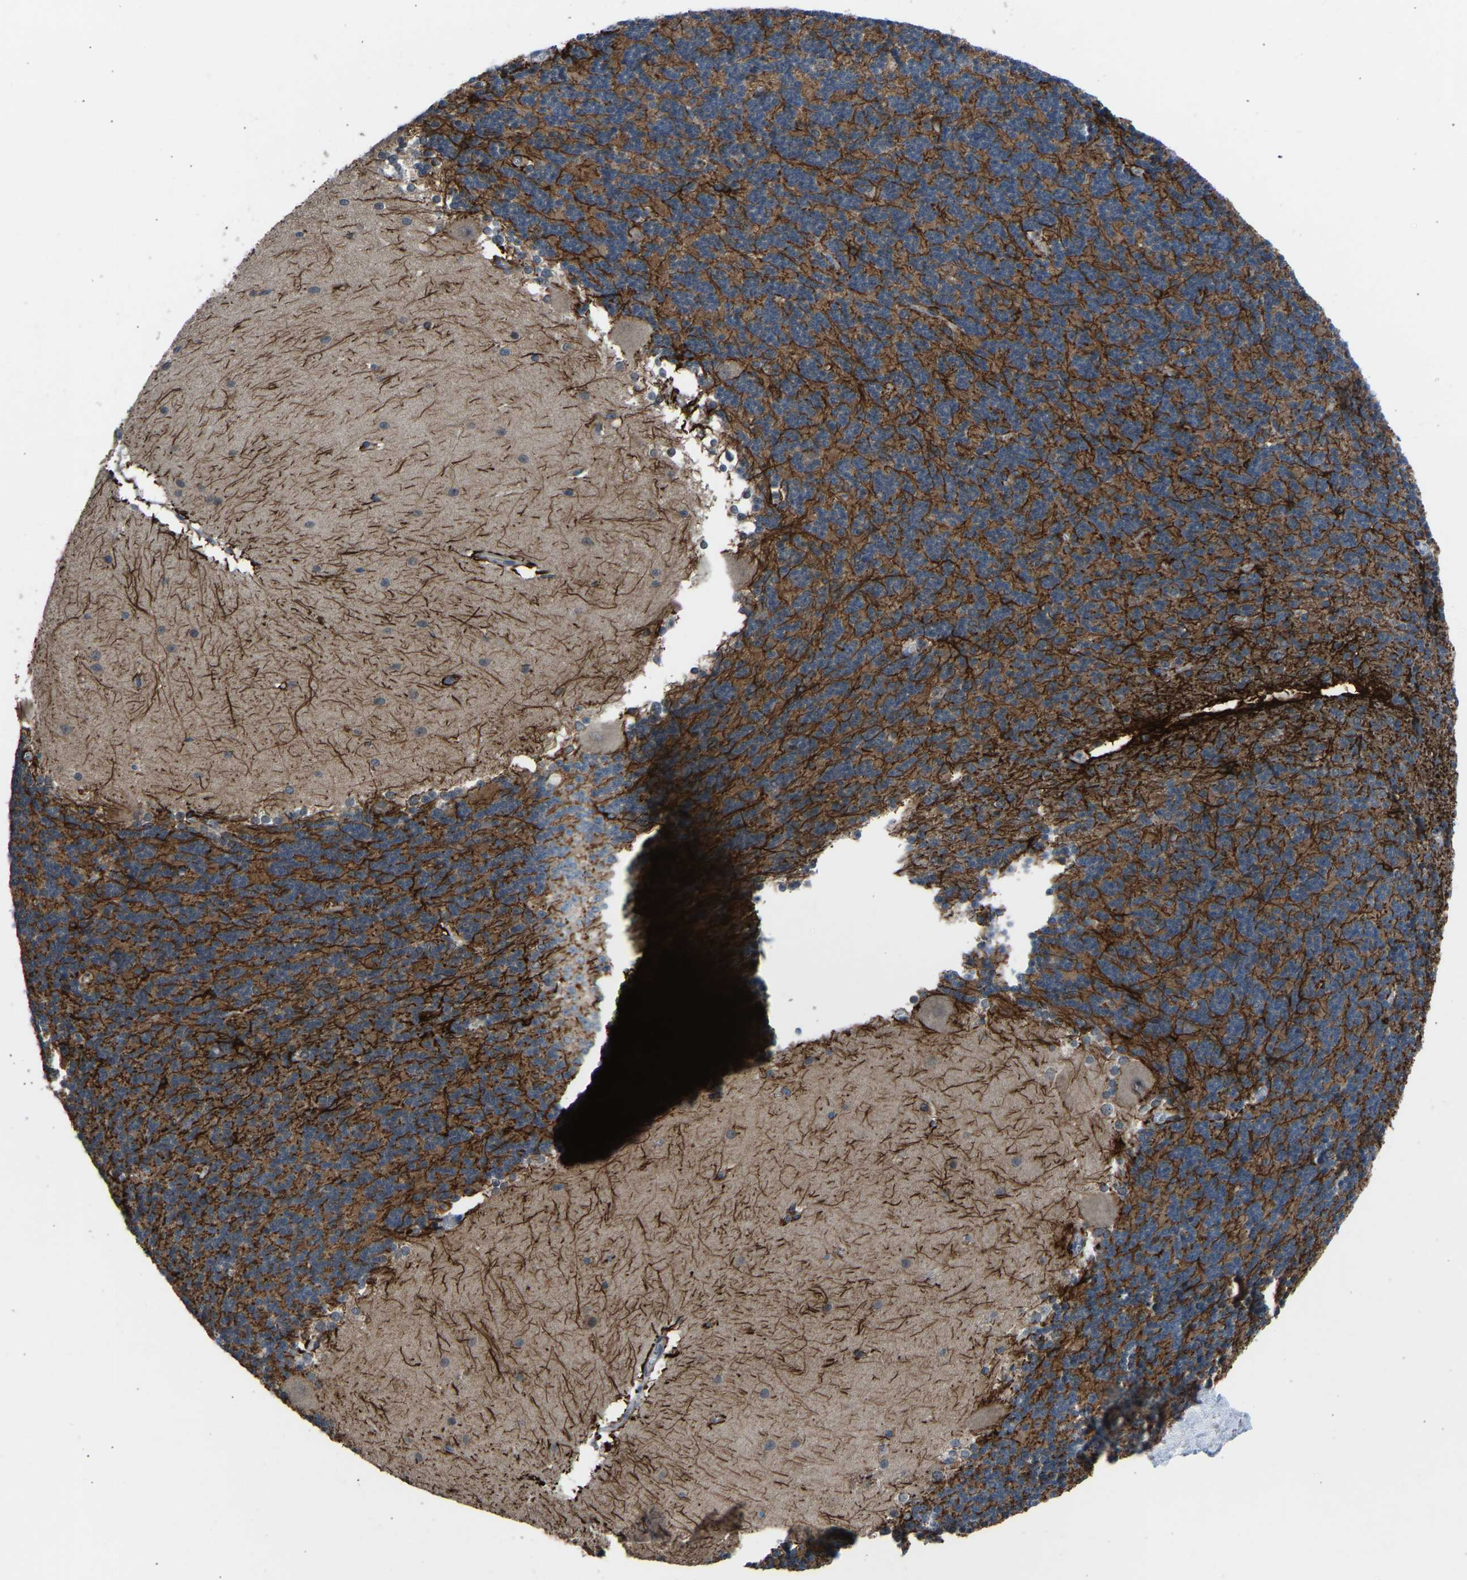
{"staining": {"intensity": "strong", "quantity": "<25%", "location": "cytoplasmic/membranous"}, "tissue": "cerebellum", "cell_type": "Cells in granular layer", "image_type": "normal", "snomed": [{"axis": "morphology", "description": "Normal tissue, NOS"}, {"axis": "topography", "description": "Cerebellum"}], "caption": "Immunohistochemistry of benign cerebellum demonstrates medium levels of strong cytoplasmic/membranous positivity in about <25% of cells in granular layer. The staining was performed using DAB to visualize the protein expression in brown, while the nuclei were stained in blue with hematoxylin (Magnification: 20x).", "gene": "CDK2AP1", "patient": {"sex": "female", "age": 19}}